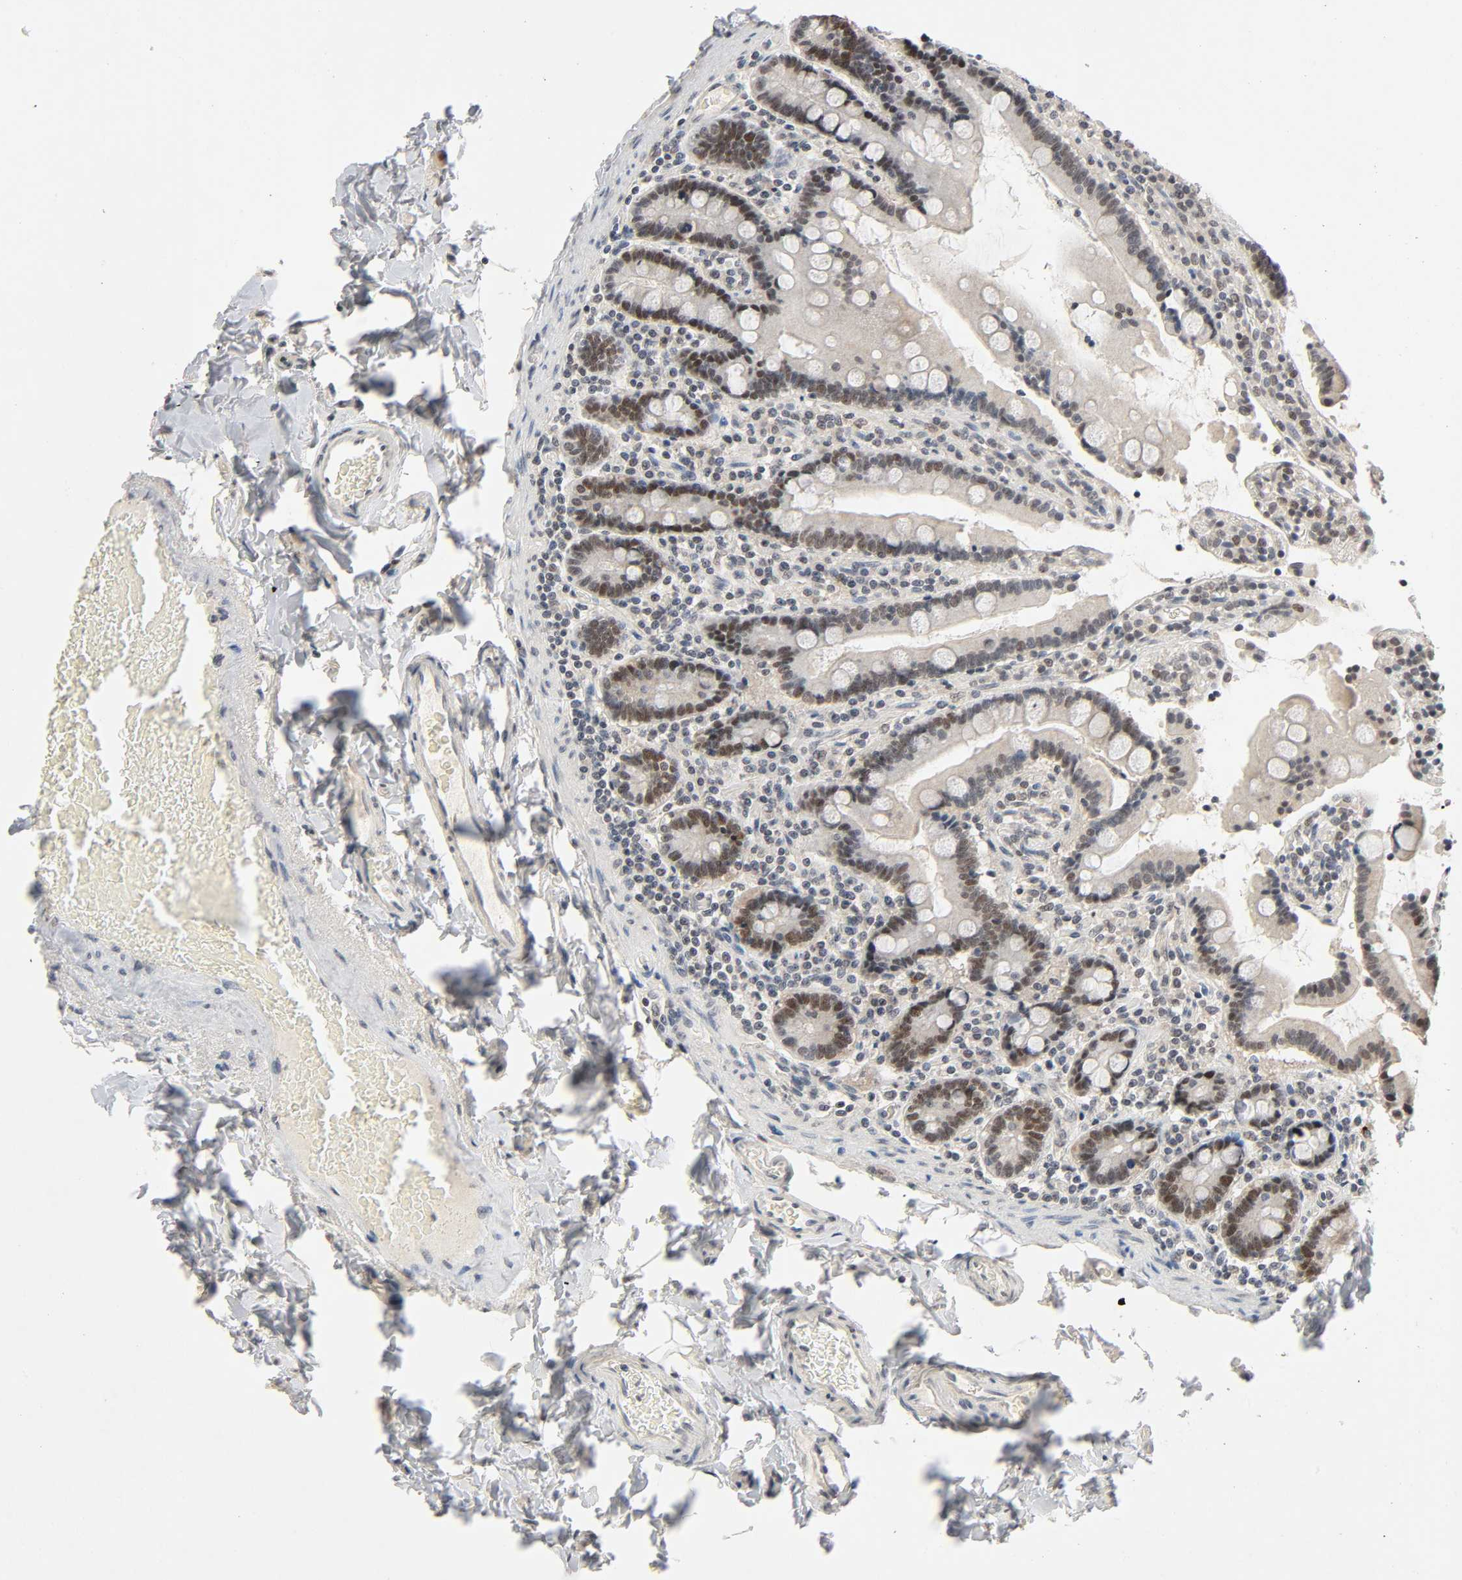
{"staining": {"intensity": "moderate", "quantity": ">75%", "location": "cytoplasmic/membranous,nuclear"}, "tissue": "duodenum", "cell_type": "Glandular cells", "image_type": "normal", "snomed": [{"axis": "morphology", "description": "Normal tissue, NOS"}, {"axis": "topography", "description": "Duodenum"}], "caption": "Duodenum stained for a protein reveals moderate cytoplasmic/membranous,nuclear positivity in glandular cells.", "gene": "MAPKAPK5", "patient": {"sex": "female", "age": 53}}